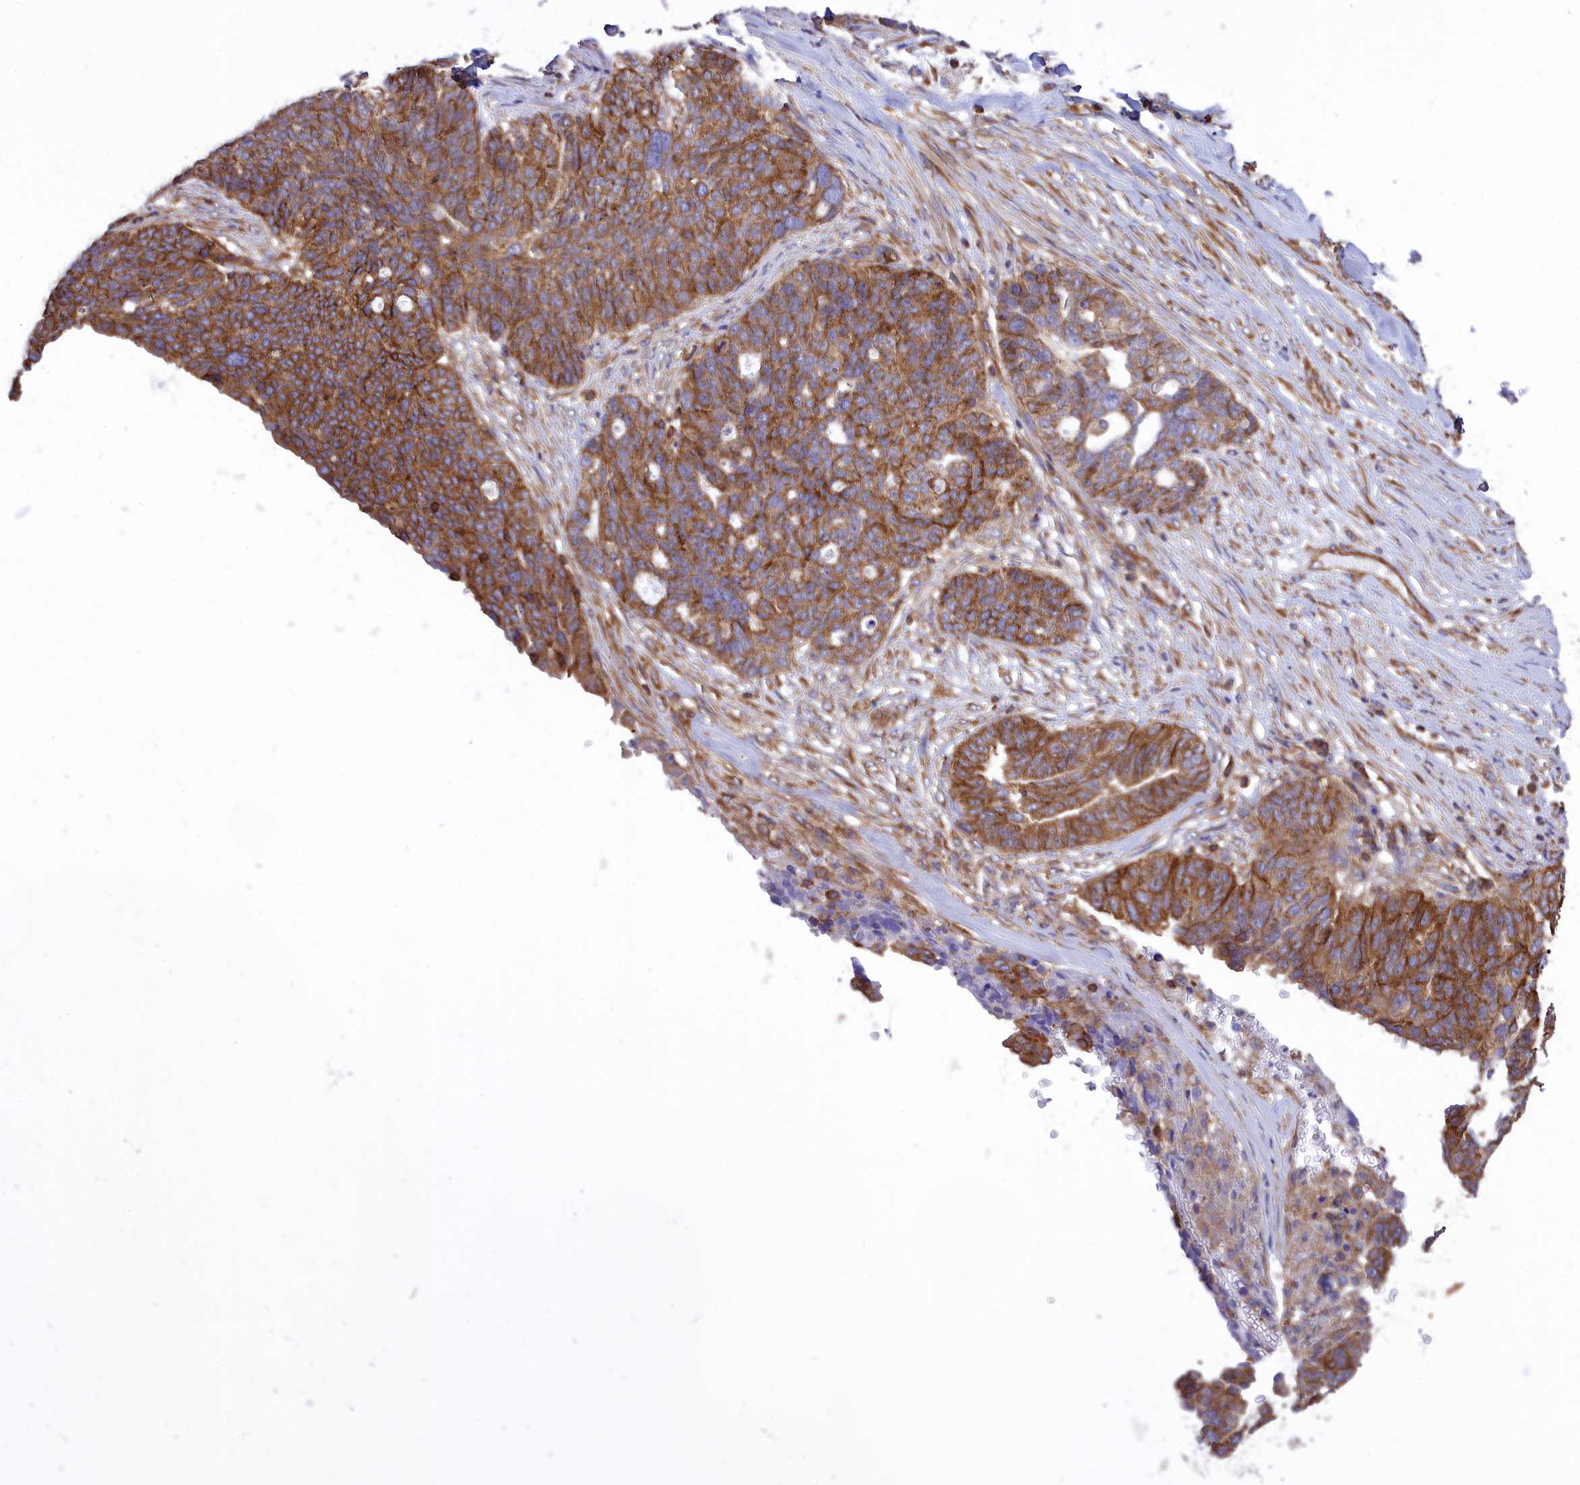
{"staining": {"intensity": "moderate", "quantity": ">75%", "location": "cytoplasmic/membranous"}, "tissue": "ovarian cancer", "cell_type": "Tumor cells", "image_type": "cancer", "snomed": [{"axis": "morphology", "description": "Cystadenocarcinoma, serous, NOS"}, {"axis": "topography", "description": "Ovary"}], "caption": "High-magnification brightfield microscopy of ovarian cancer (serous cystadenocarcinoma) stained with DAB (brown) and counterstained with hematoxylin (blue). tumor cells exhibit moderate cytoplasmic/membranous staining is identified in about>75% of cells.", "gene": "SEPTIN9", "patient": {"sex": "female", "age": 59}}